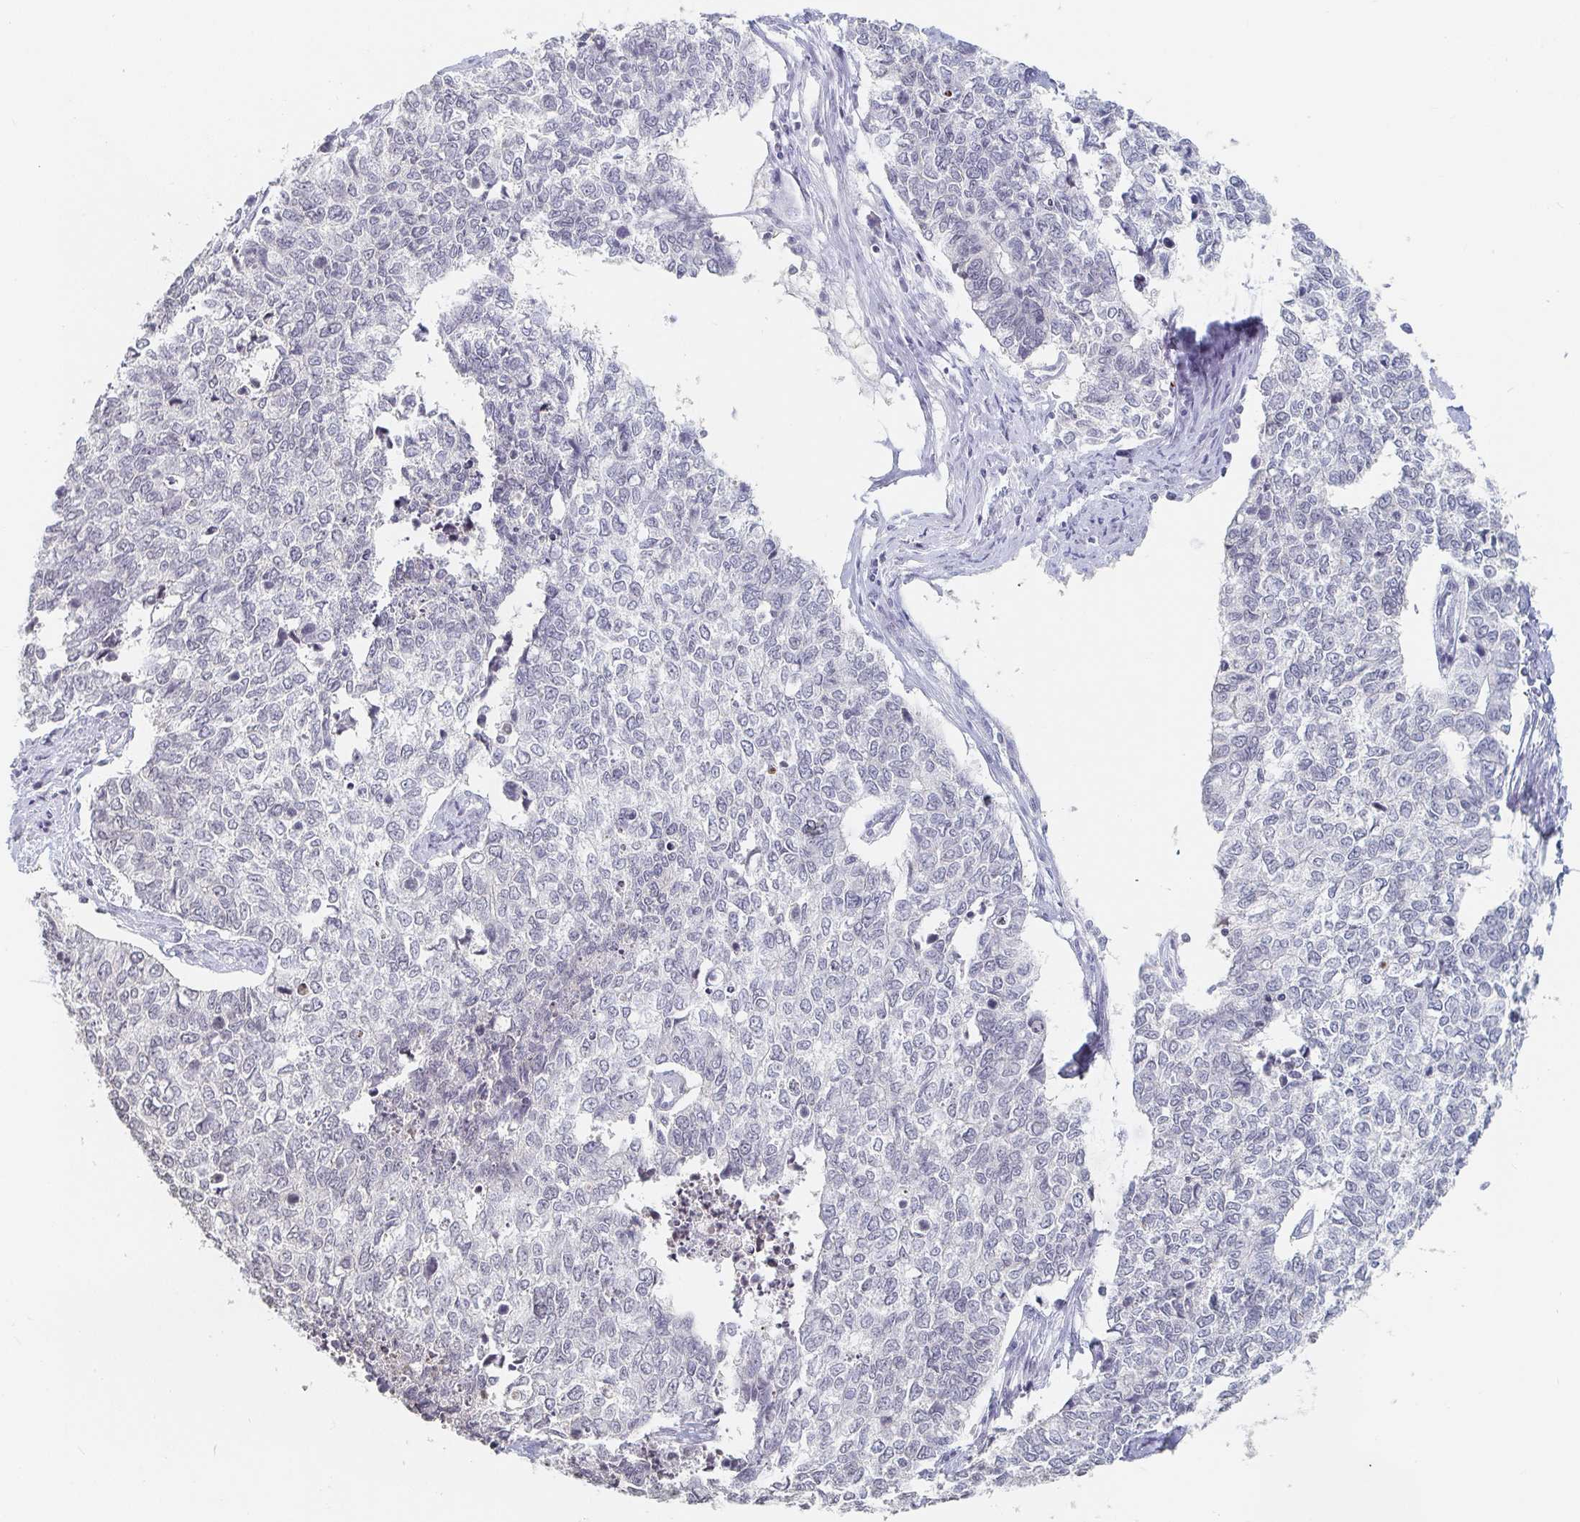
{"staining": {"intensity": "negative", "quantity": "none", "location": "none"}, "tissue": "cervical cancer", "cell_type": "Tumor cells", "image_type": "cancer", "snomed": [{"axis": "morphology", "description": "Adenocarcinoma, NOS"}, {"axis": "topography", "description": "Cervix"}], "caption": "High power microscopy image of an immunohistochemistry image of cervical adenocarcinoma, revealing no significant staining in tumor cells.", "gene": "NME9", "patient": {"sex": "female", "age": 63}}